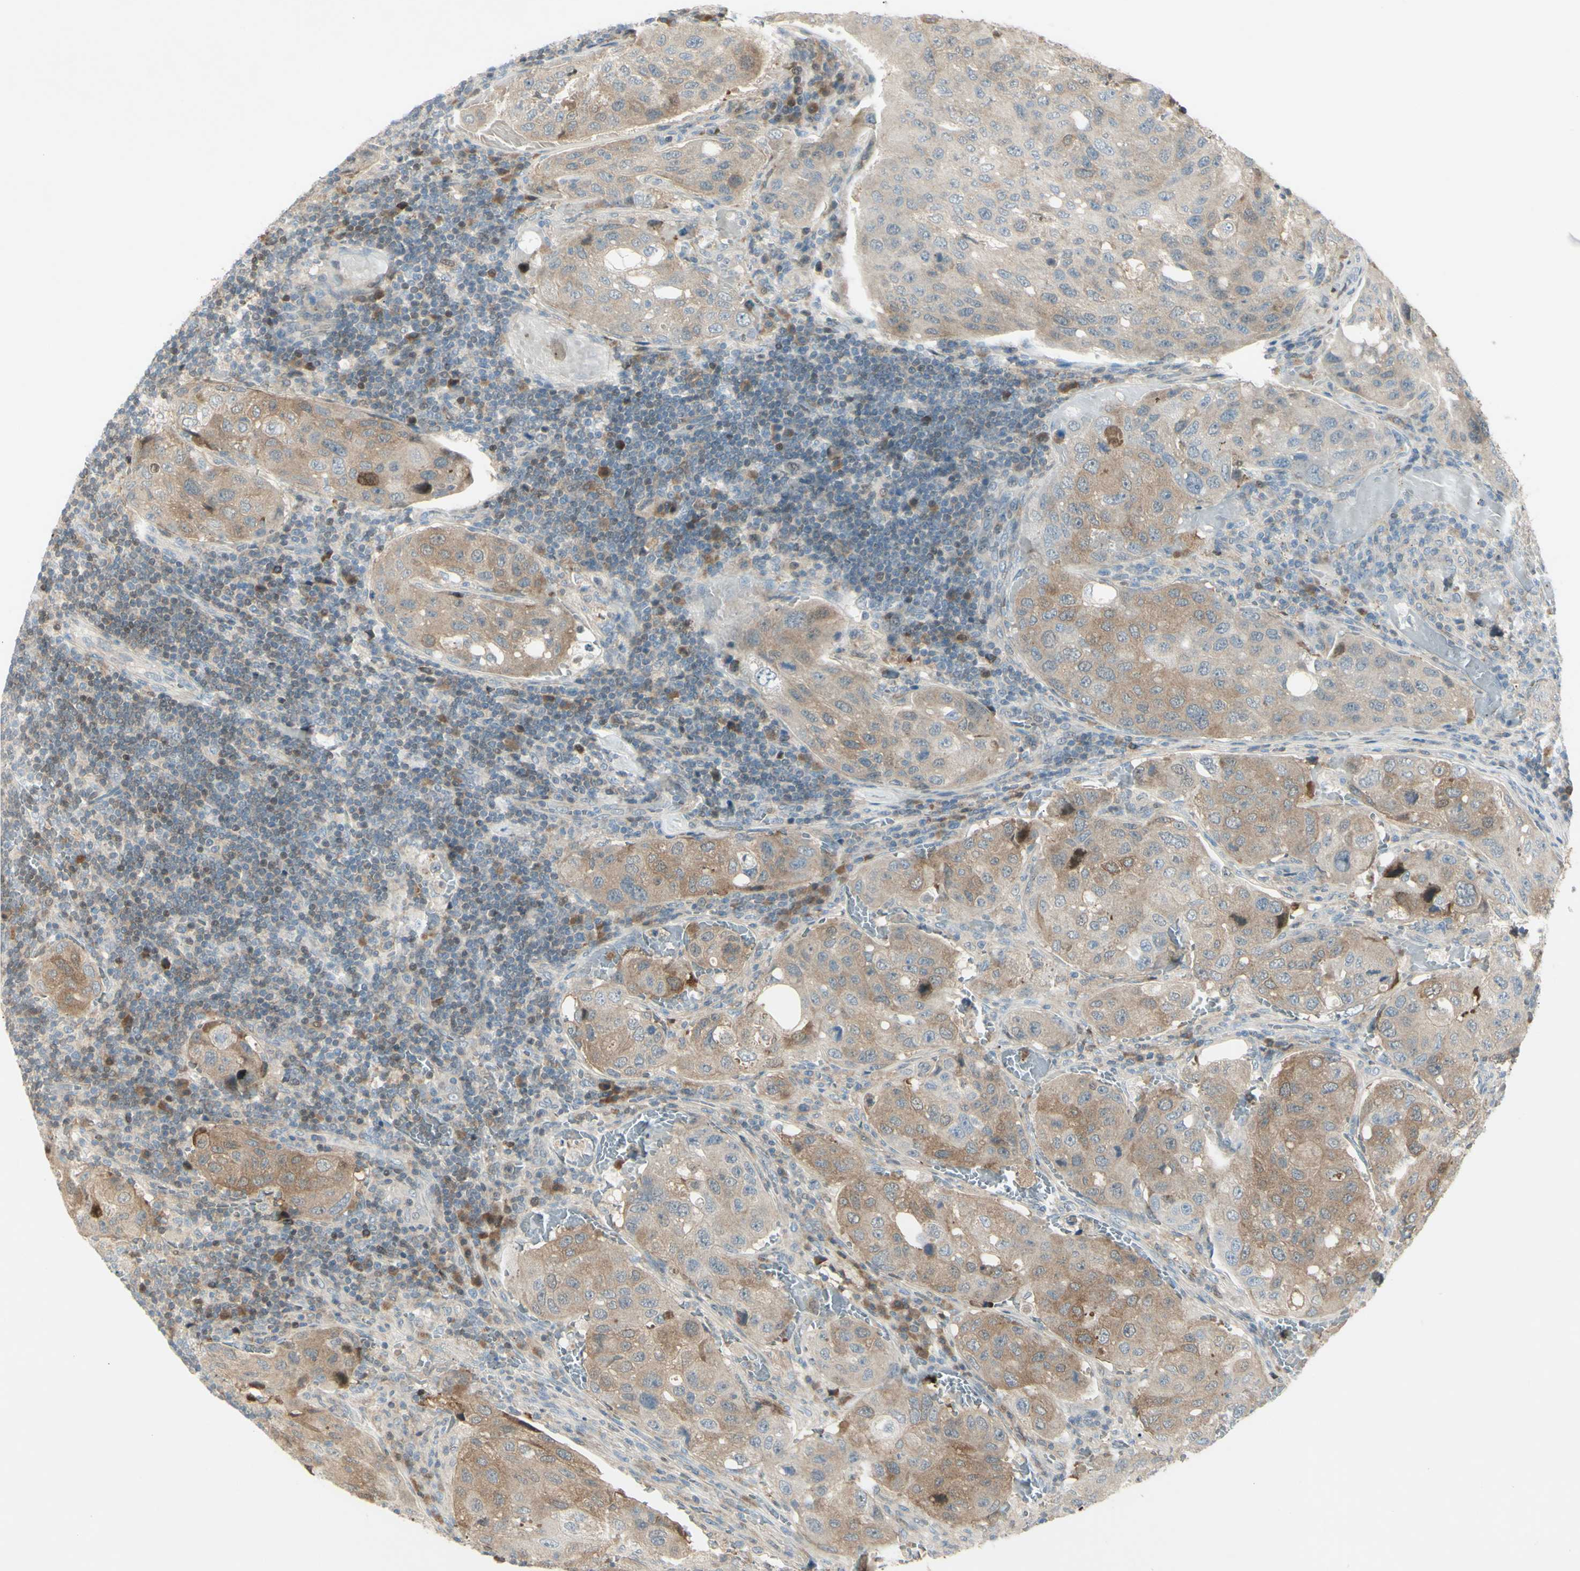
{"staining": {"intensity": "moderate", "quantity": "25%-75%", "location": "cytoplasmic/membranous"}, "tissue": "urothelial cancer", "cell_type": "Tumor cells", "image_type": "cancer", "snomed": [{"axis": "morphology", "description": "Urothelial carcinoma, High grade"}, {"axis": "topography", "description": "Lymph node"}, {"axis": "topography", "description": "Urinary bladder"}], "caption": "The histopathology image displays immunohistochemical staining of urothelial cancer. There is moderate cytoplasmic/membranous staining is identified in about 25%-75% of tumor cells.", "gene": "C1orf159", "patient": {"sex": "male", "age": 51}}